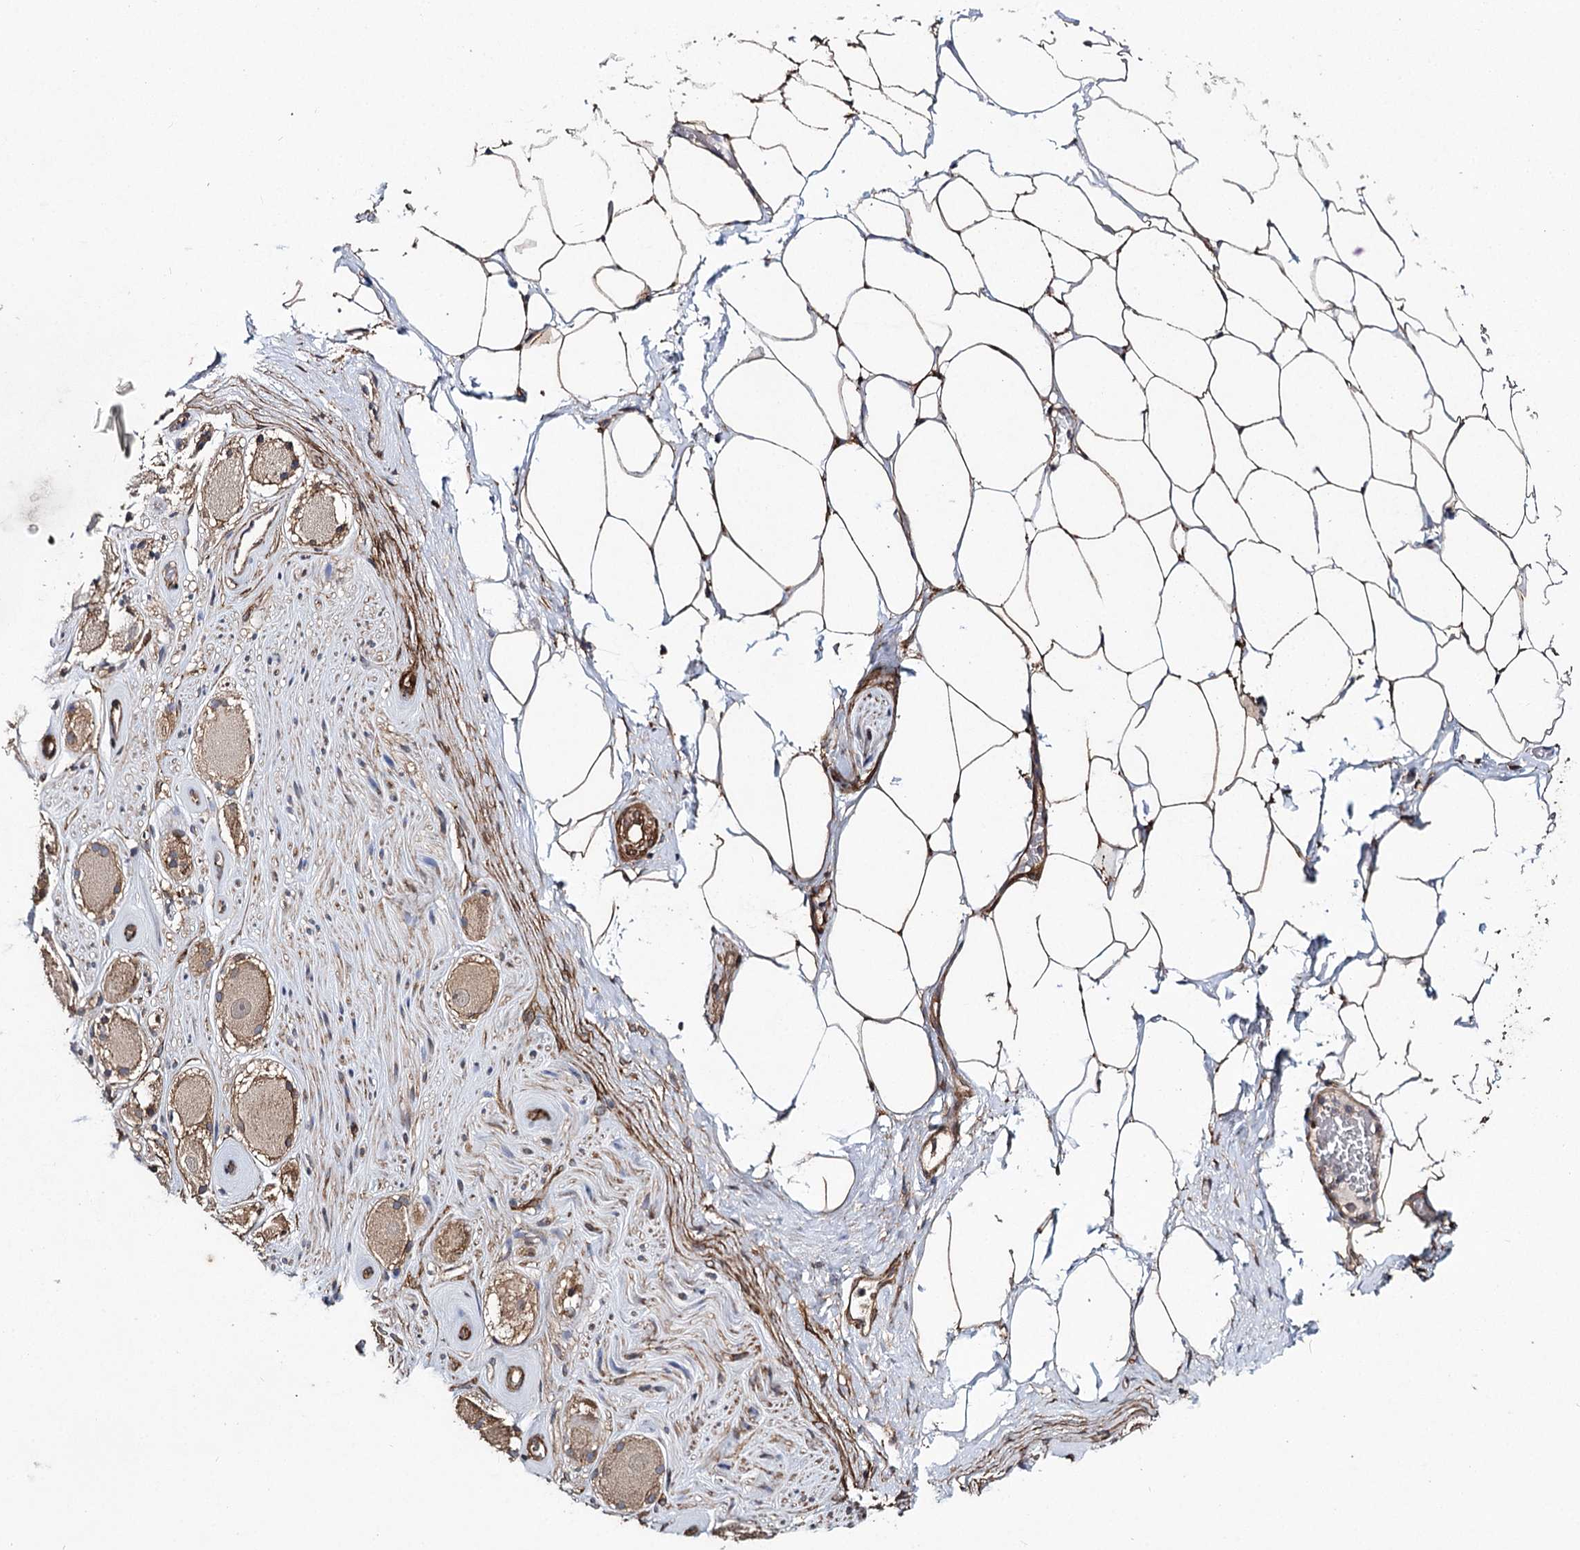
{"staining": {"intensity": "moderate", "quantity": ">75%", "location": "cytoplasmic/membranous"}, "tissue": "adipose tissue", "cell_type": "Adipocytes", "image_type": "normal", "snomed": [{"axis": "morphology", "description": "Normal tissue, NOS"}, {"axis": "morphology", "description": "Adenocarcinoma, Low grade"}, {"axis": "topography", "description": "Prostate"}, {"axis": "topography", "description": "Peripheral nerve tissue"}], "caption": "Immunohistochemistry (IHC) photomicrograph of normal human adipose tissue stained for a protein (brown), which reveals medium levels of moderate cytoplasmic/membranous staining in about >75% of adipocytes.", "gene": "MYO1C", "patient": {"sex": "male", "age": 63}}